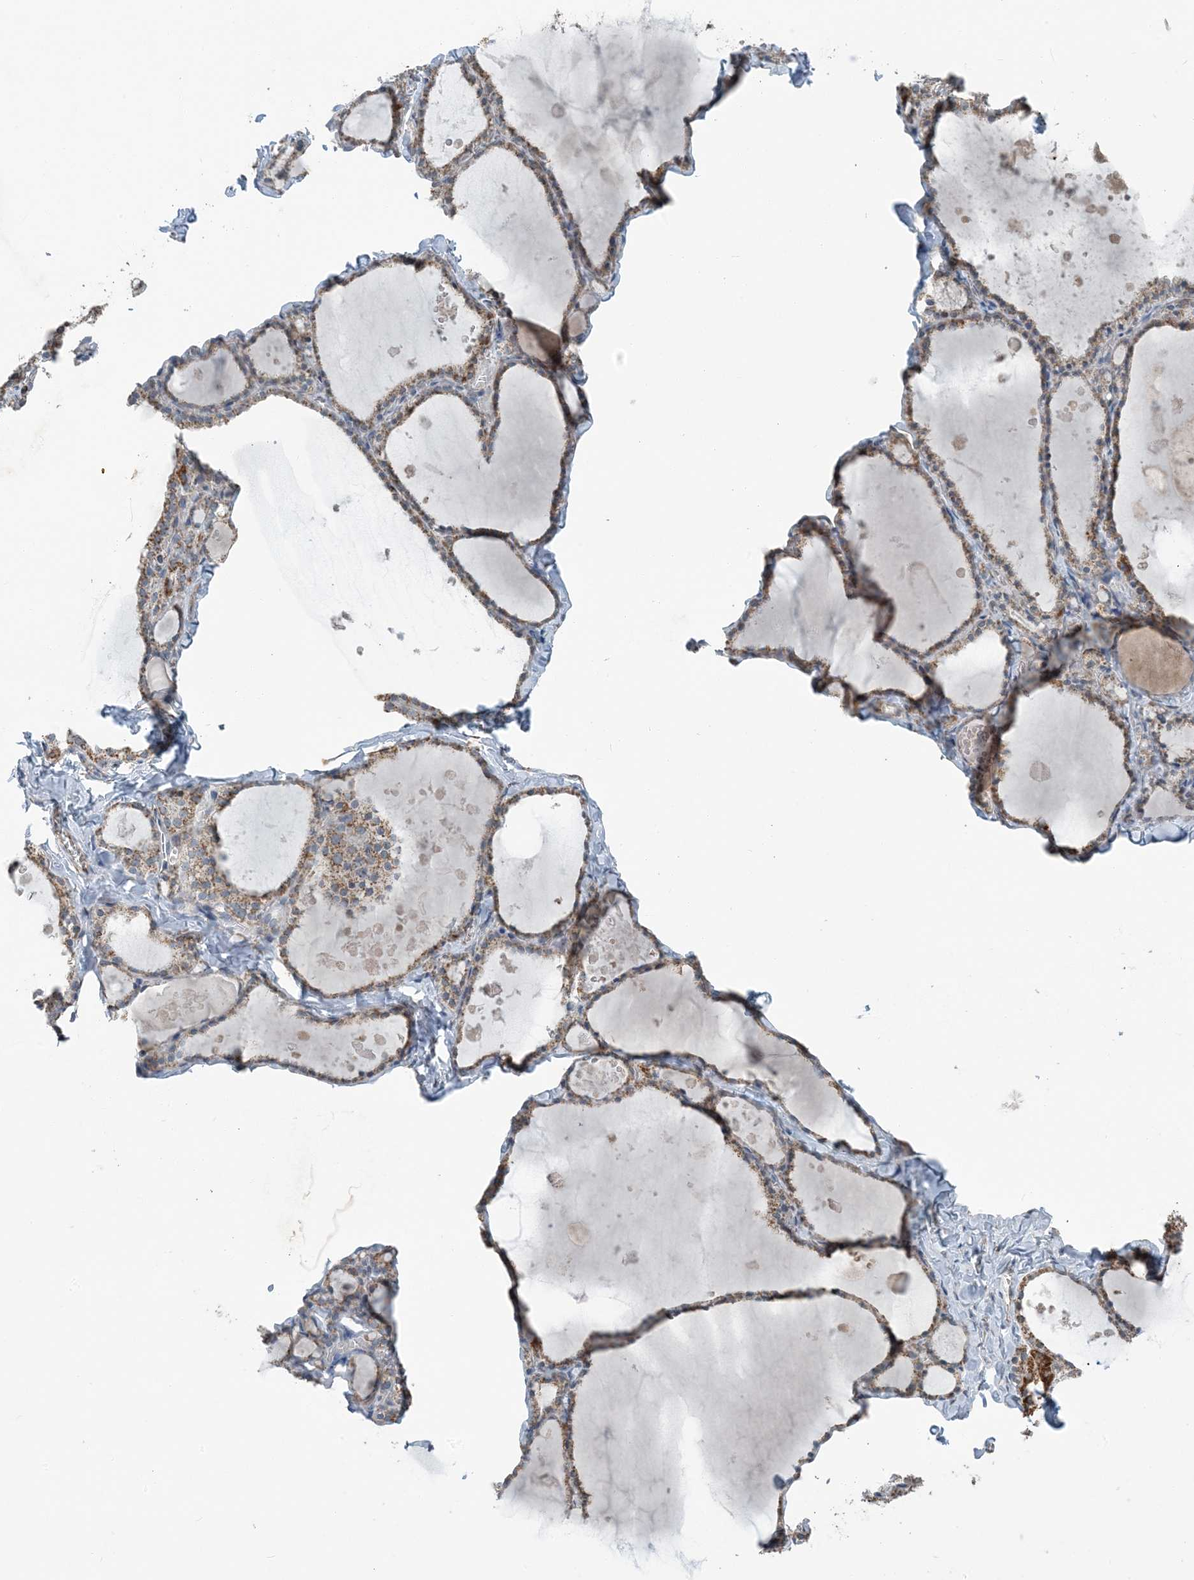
{"staining": {"intensity": "moderate", "quantity": ">75%", "location": "cytoplasmic/membranous"}, "tissue": "thyroid gland", "cell_type": "Glandular cells", "image_type": "normal", "snomed": [{"axis": "morphology", "description": "Normal tissue, NOS"}, {"axis": "topography", "description": "Thyroid gland"}], "caption": "Thyroid gland was stained to show a protein in brown. There is medium levels of moderate cytoplasmic/membranous expression in approximately >75% of glandular cells. (Brightfield microscopy of DAB IHC at high magnification).", "gene": "PILRB", "patient": {"sex": "male", "age": 56}}